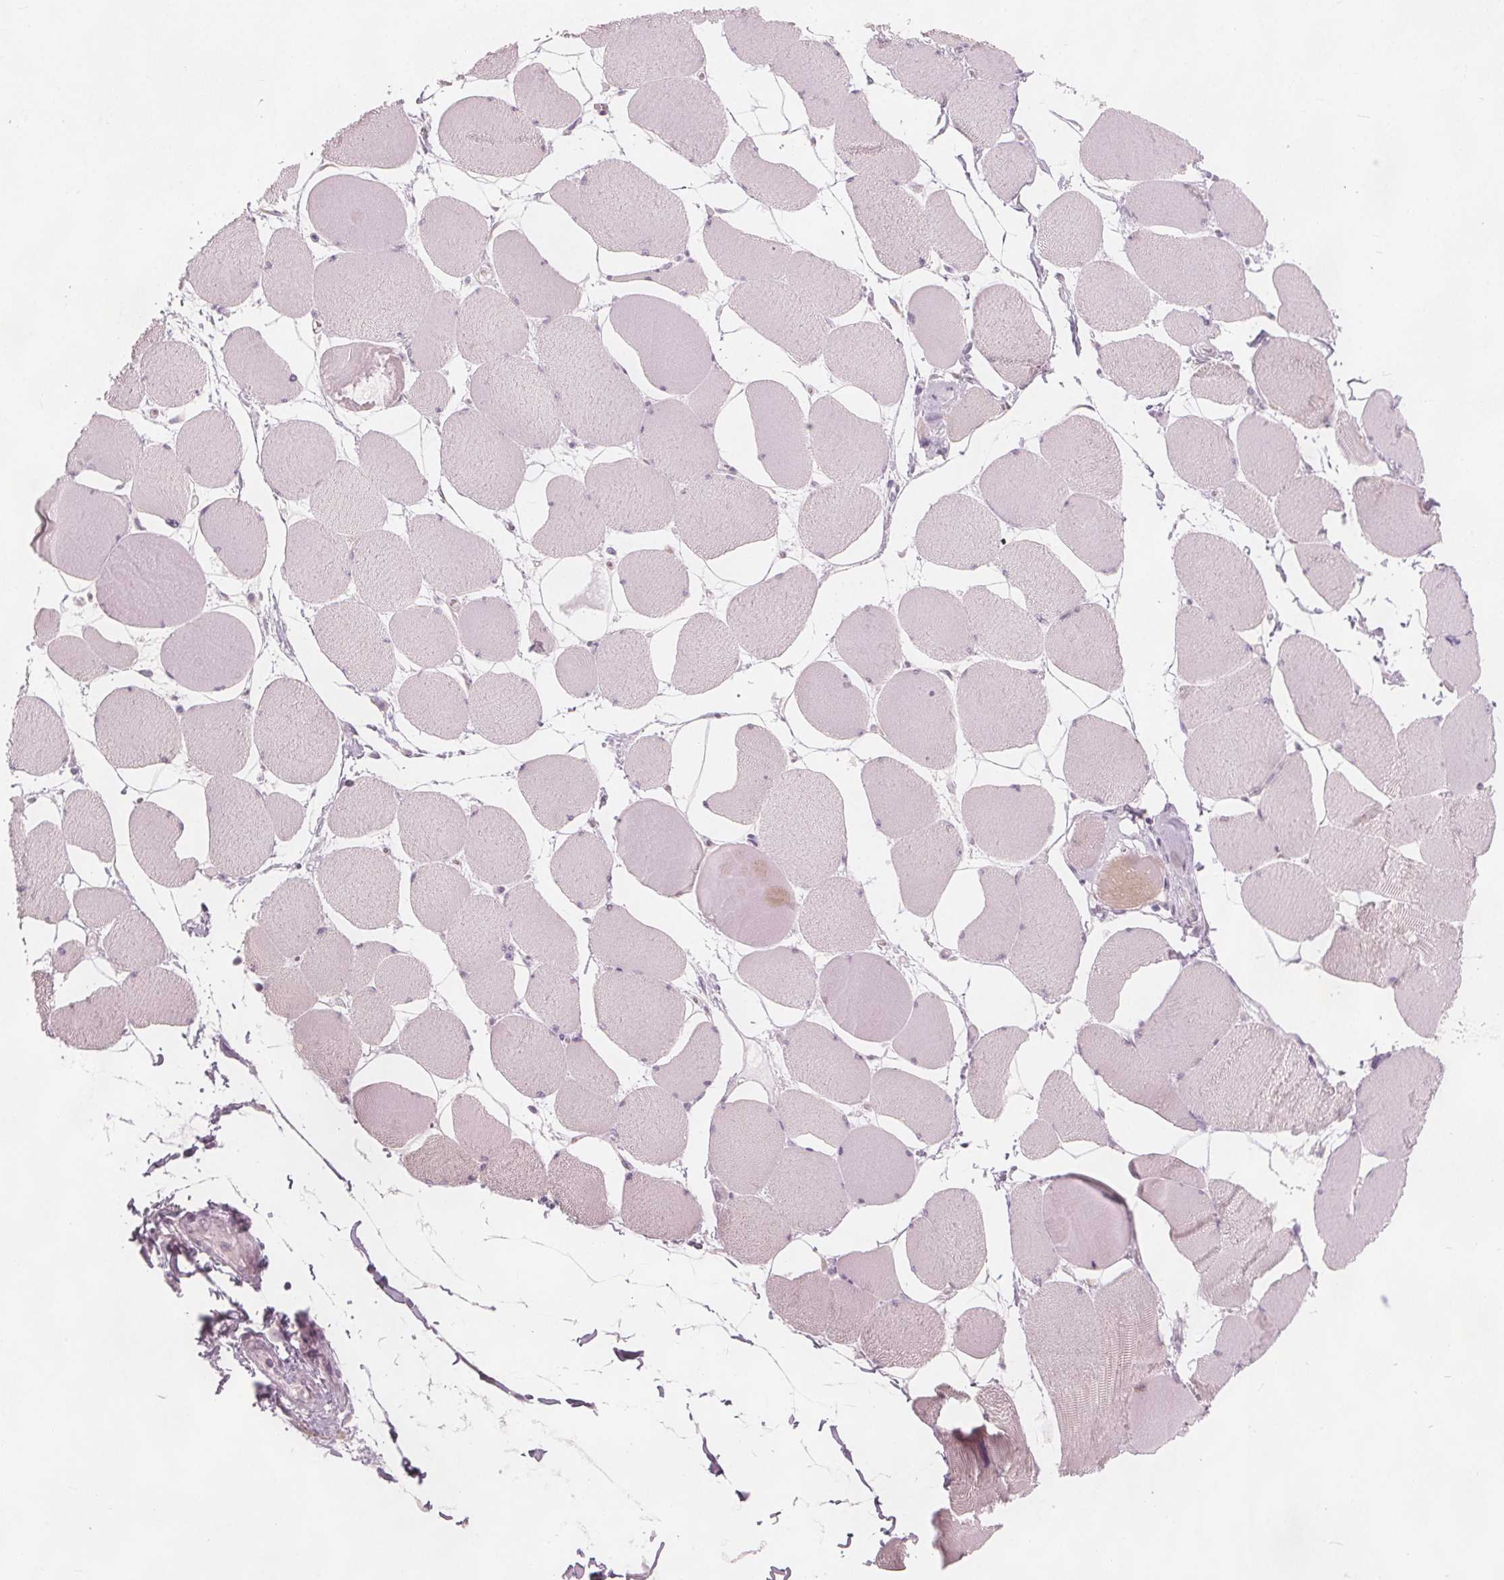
{"staining": {"intensity": "negative", "quantity": "none", "location": "none"}, "tissue": "skeletal muscle", "cell_type": "Myocytes", "image_type": "normal", "snomed": [{"axis": "morphology", "description": "Normal tissue, NOS"}, {"axis": "topography", "description": "Skeletal muscle"}], "caption": "High power microscopy histopathology image of an immunohistochemistry photomicrograph of benign skeletal muscle, revealing no significant staining in myocytes. Brightfield microscopy of immunohistochemistry (IHC) stained with DAB (brown) and hematoxylin (blue), captured at high magnification.", "gene": "BRSK1", "patient": {"sex": "female", "age": 75}}